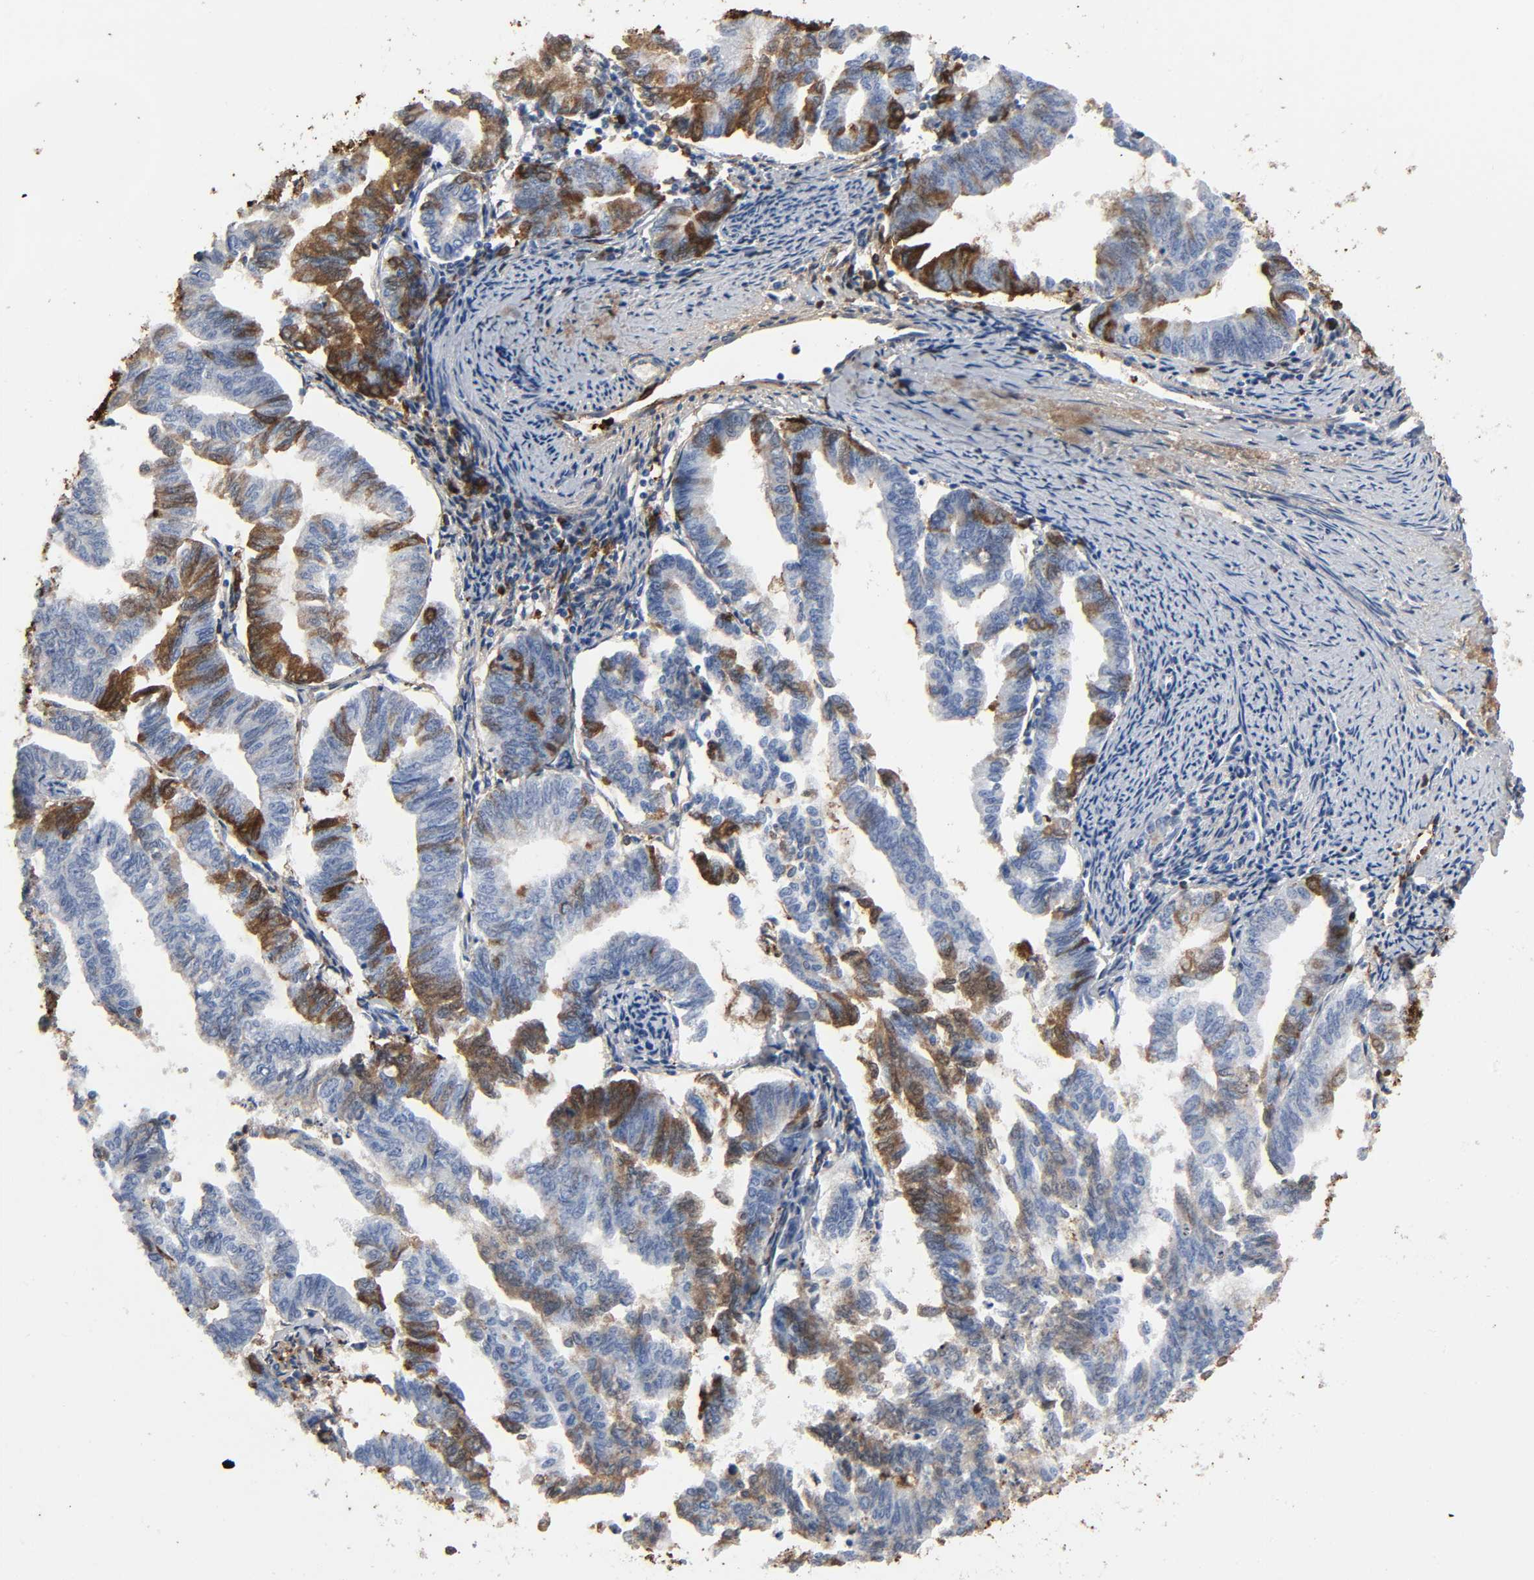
{"staining": {"intensity": "moderate", "quantity": "25%-75%", "location": "cytoplasmic/membranous"}, "tissue": "endometrial cancer", "cell_type": "Tumor cells", "image_type": "cancer", "snomed": [{"axis": "morphology", "description": "Adenocarcinoma, NOS"}, {"axis": "topography", "description": "Endometrium"}], "caption": "Immunohistochemistry (IHC) photomicrograph of human adenocarcinoma (endometrial) stained for a protein (brown), which exhibits medium levels of moderate cytoplasmic/membranous staining in approximately 25%-75% of tumor cells.", "gene": "C3", "patient": {"sex": "female", "age": 79}}